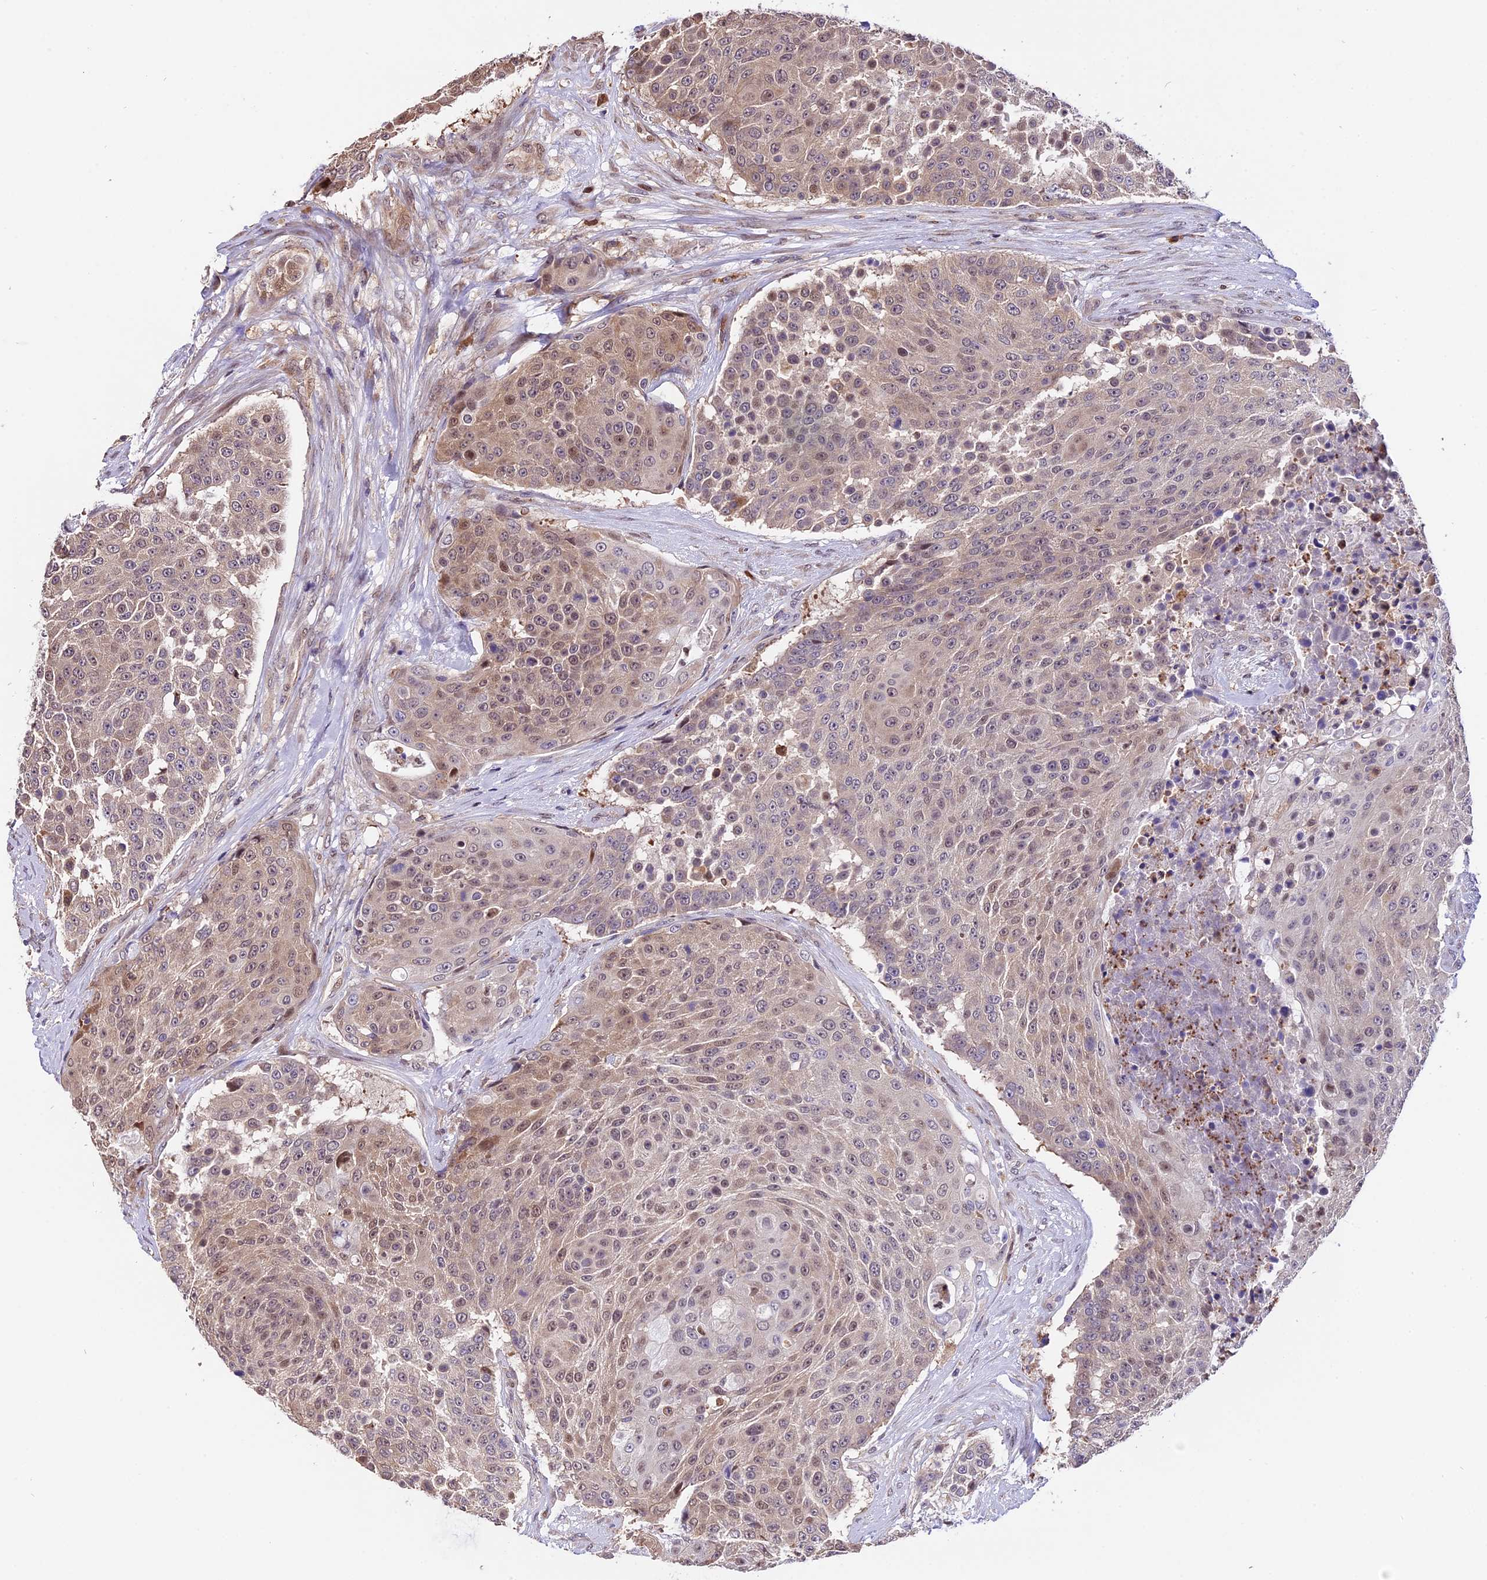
{"staining": {"intensity": "weak", "quantity": "25%-75%", "location": "cytoplasmic/membranous,nuclear"}, "tissue": "urothelial cancer", "cell_type": "Tumor cells", "image_type": "cancer", "snomed": [{"axis": "morphology", "description": "Urothelial carcinoma, High grade"}, {"axis": "topography", "description": "Urinary bladder"}], "caption": "Immunohistochemical staining of urothelial cancer exhibits weak cytoplasmic/membranous and nuclear protein staining in approximately 25%-75% of tumor cells.", "gene": "HERPUD1", "patient": {"sex": "female", "age": 63}}